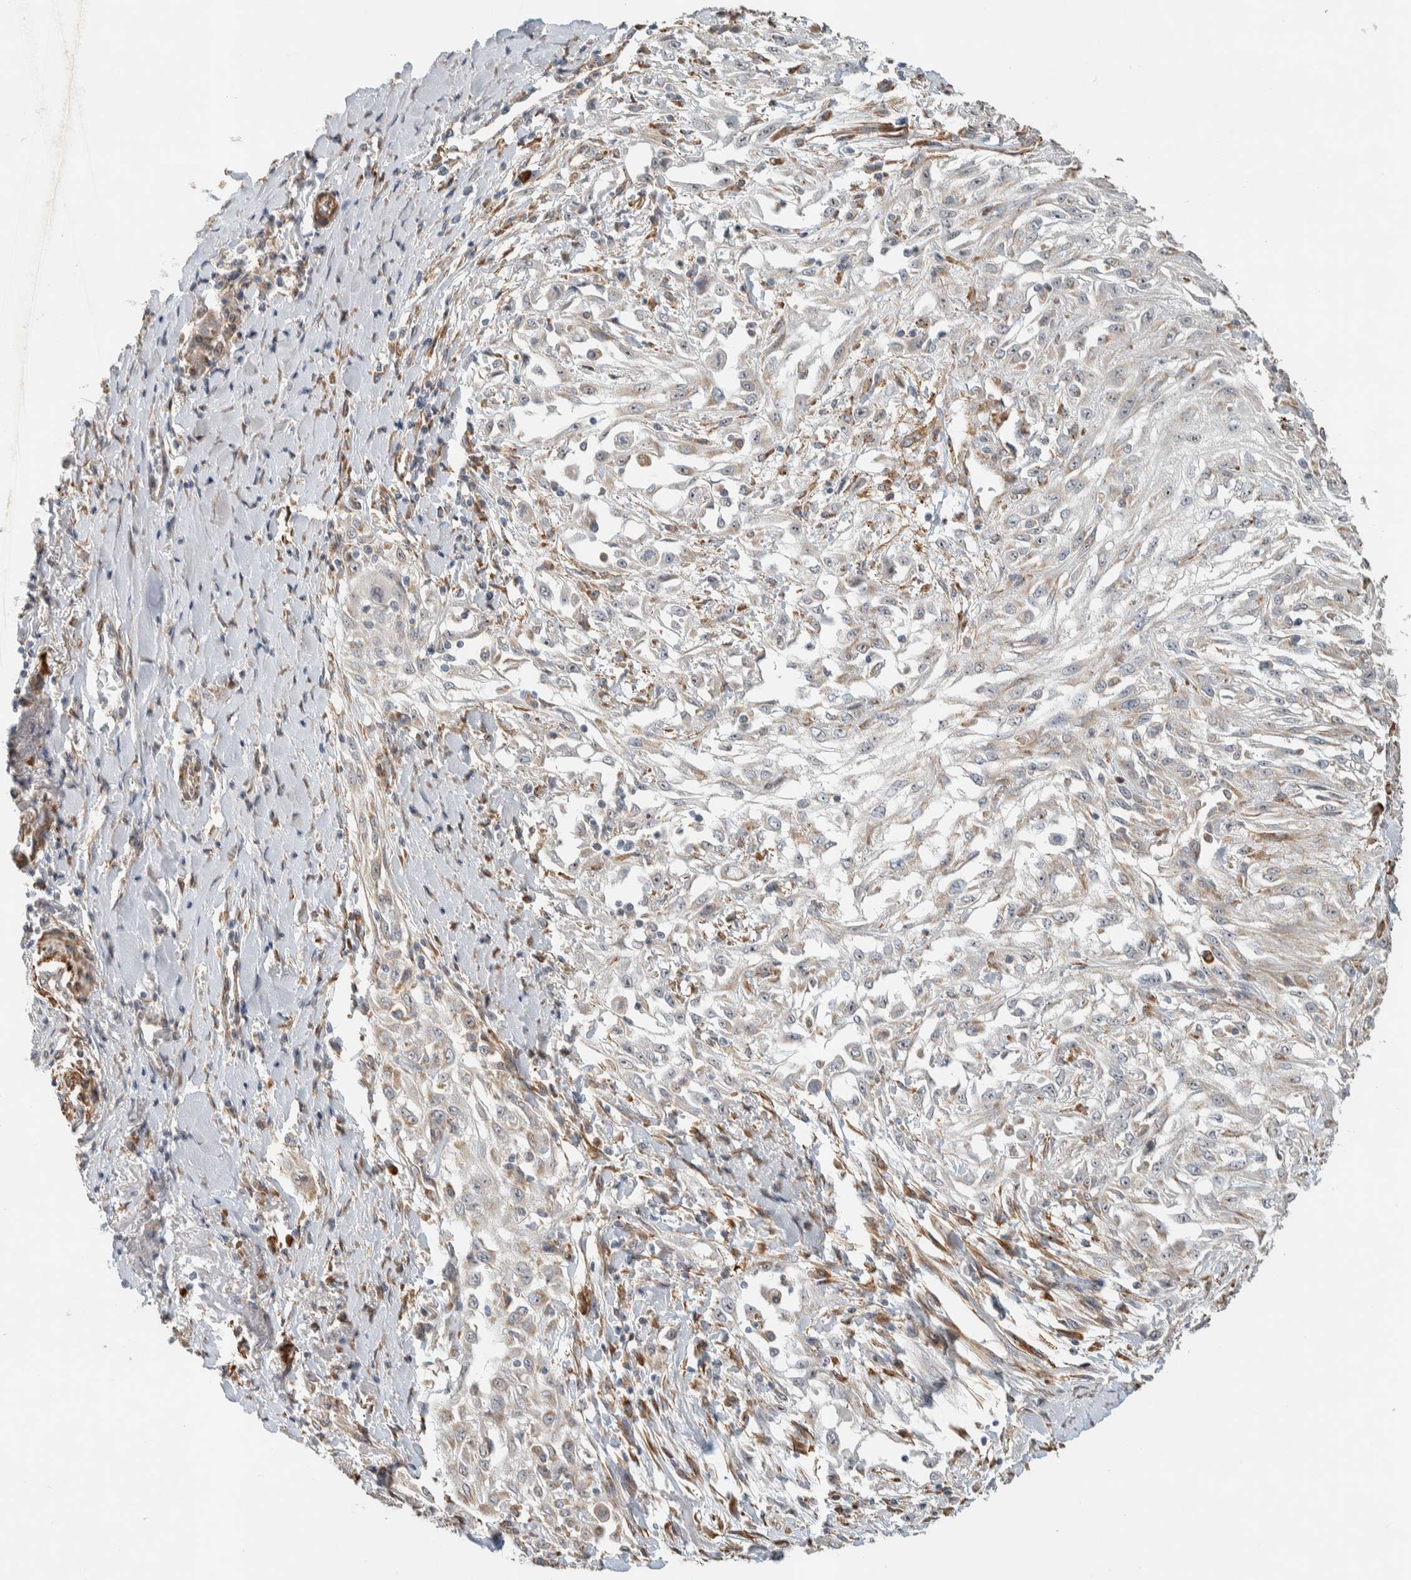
{"staining": {"intensity": "negative", "quantity": "none", "location": "none"}, "tissue": "skin cancer", "cell_type": "Tumor cells", "image_type": "cancer", "snomed": [{"axis": "morphology", "description": "Squamous cell carcinoma, NOS"}, {"axis": "morphology", "description": "Squamous cell carcinoma, metastatic, NOS"}, {"axis": "topography", "description": "Skin"}, {"axis": "topography", "description": "Lymph node"}], "caption": "Squamous cell carcinoma (skin) stained for a protein using IHC displays no expression tumor cells.", "gene": "KLHL40", "patient": {"sex": "male", "age": 75}}